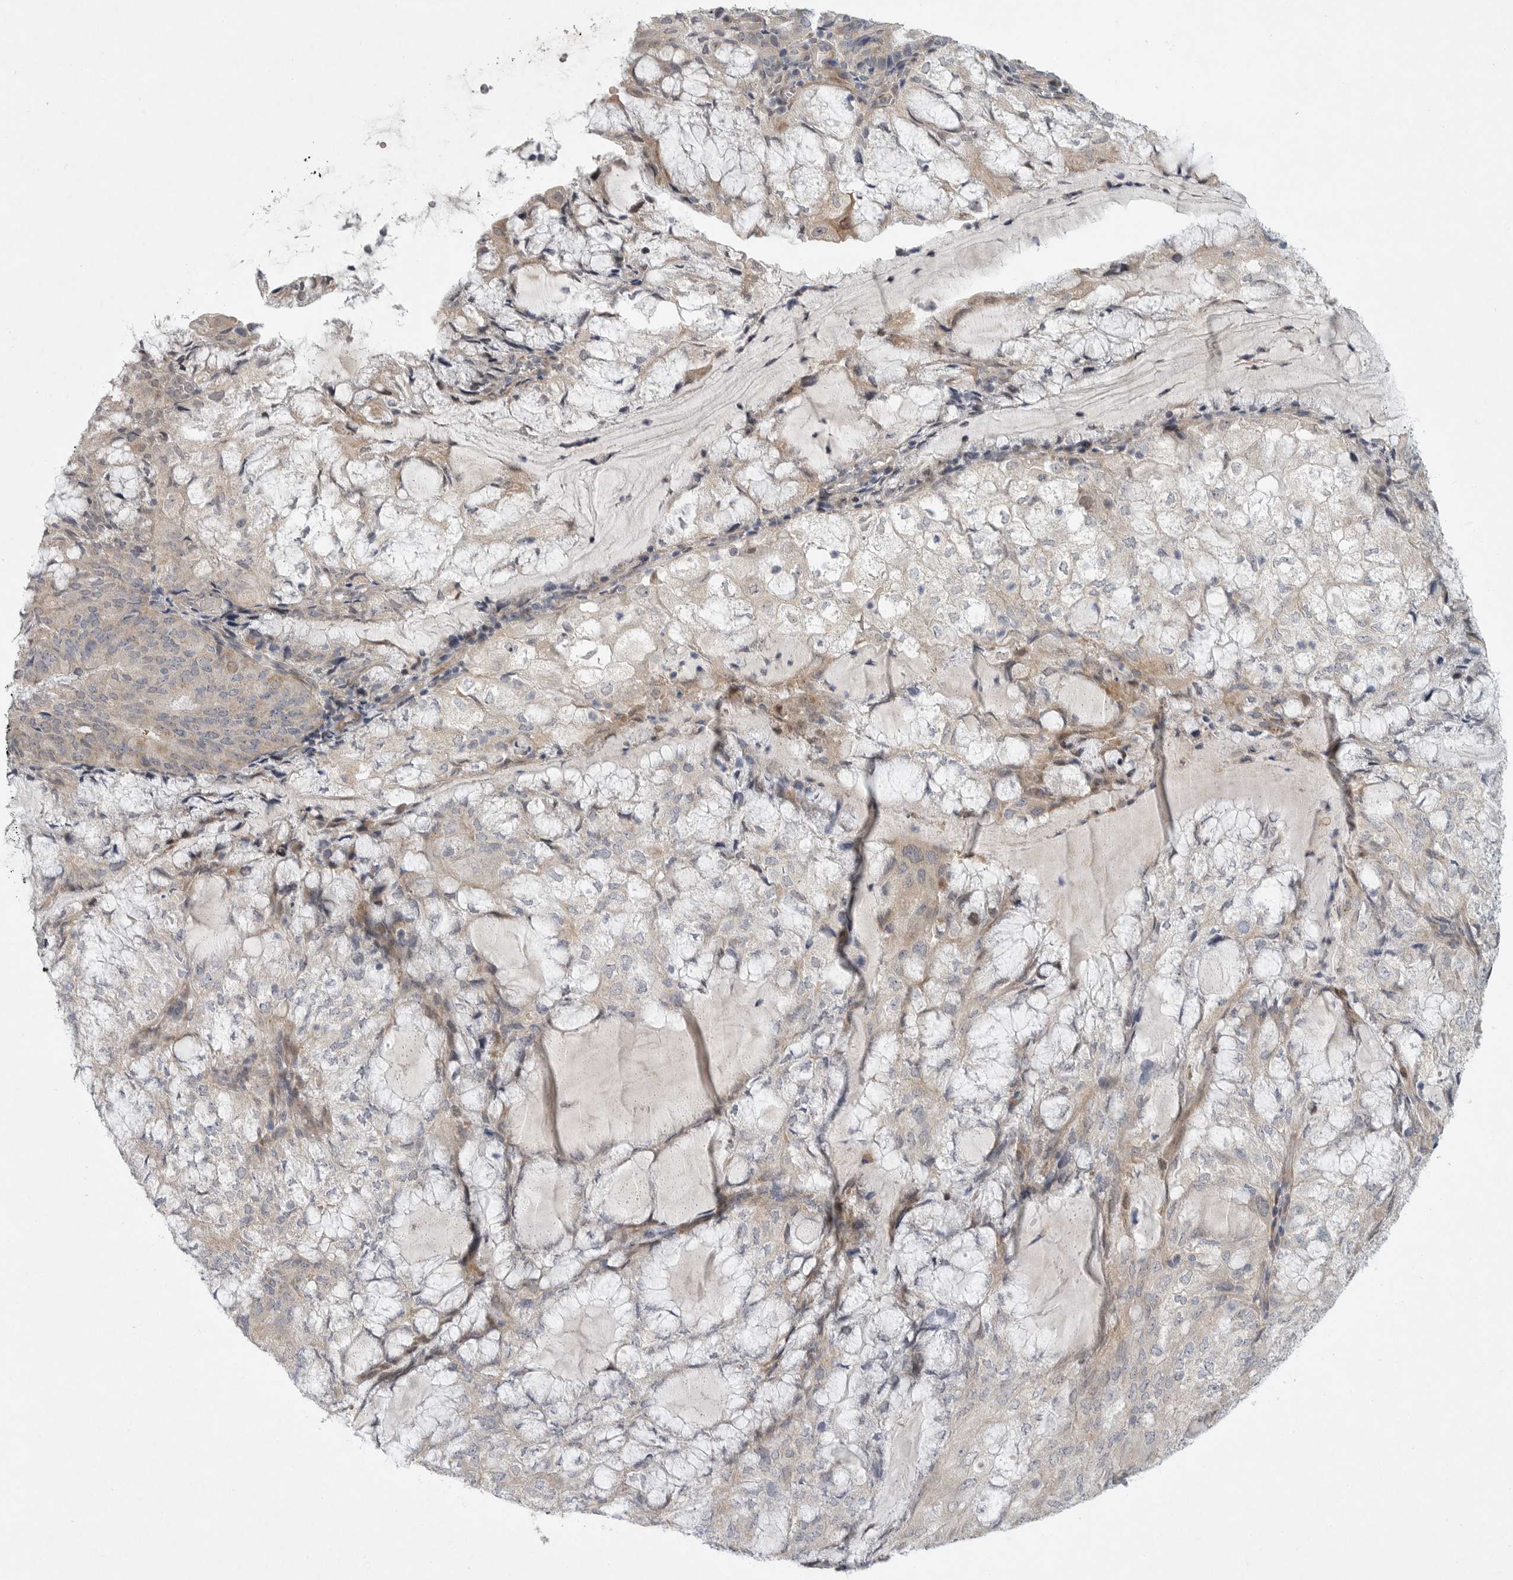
{"staining": {"intensity": "weak", "quantity": "<25%", "location": "cytoplasmic/membranous"}, "tissue": "endometrial cancer", "cell_type": "Tumor cells", "image_type": "cancer", "snomed": [{"axis": "morphology", "description": "Adenocarcinoma, NOS"}, {"axis": "topography", "description": "Endometrium"}], "caption": "Endometrial adenocarcinoma was stained to show a protein in brown. There is no significant staining in tumor cells.", "gene": "FBXO43", "patient": {"sex": "female", "age": 81}}